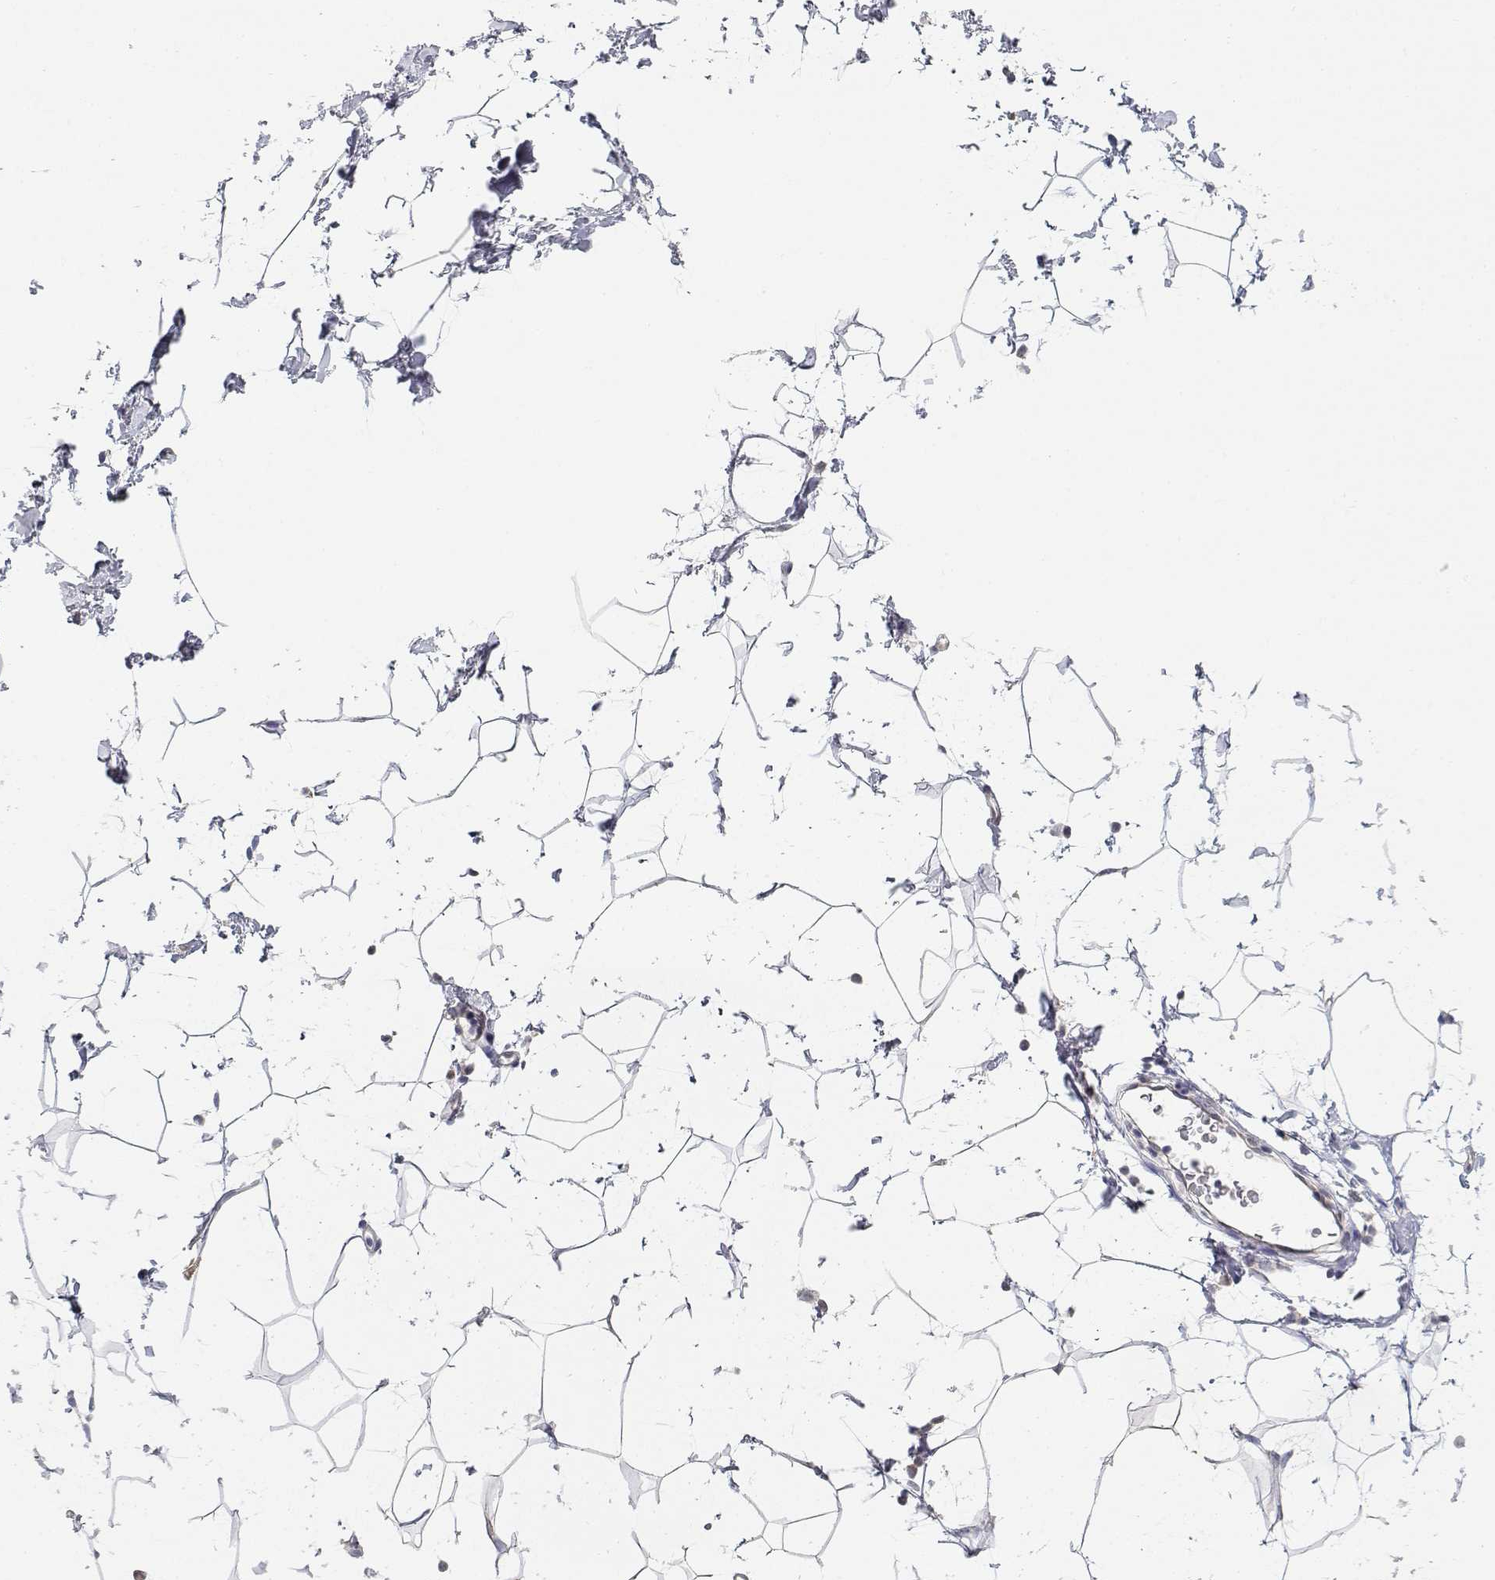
{"staining": {"intensity": "negative", "quantity": "none", "location": "none"}, "tissue": "breast", "cell_type": "Adipocytes", "image_type": "normal", "snomed": [{"axis": "morphology", "description": "Normal tissue, NOS"}, {"axis": "topography", "description": "Breast"}], "caption": "Breast stained for a protein using IHC shows no expression adipocytes.", "gene": "ADA", "patient": {"sex": "female", "age": 32}}